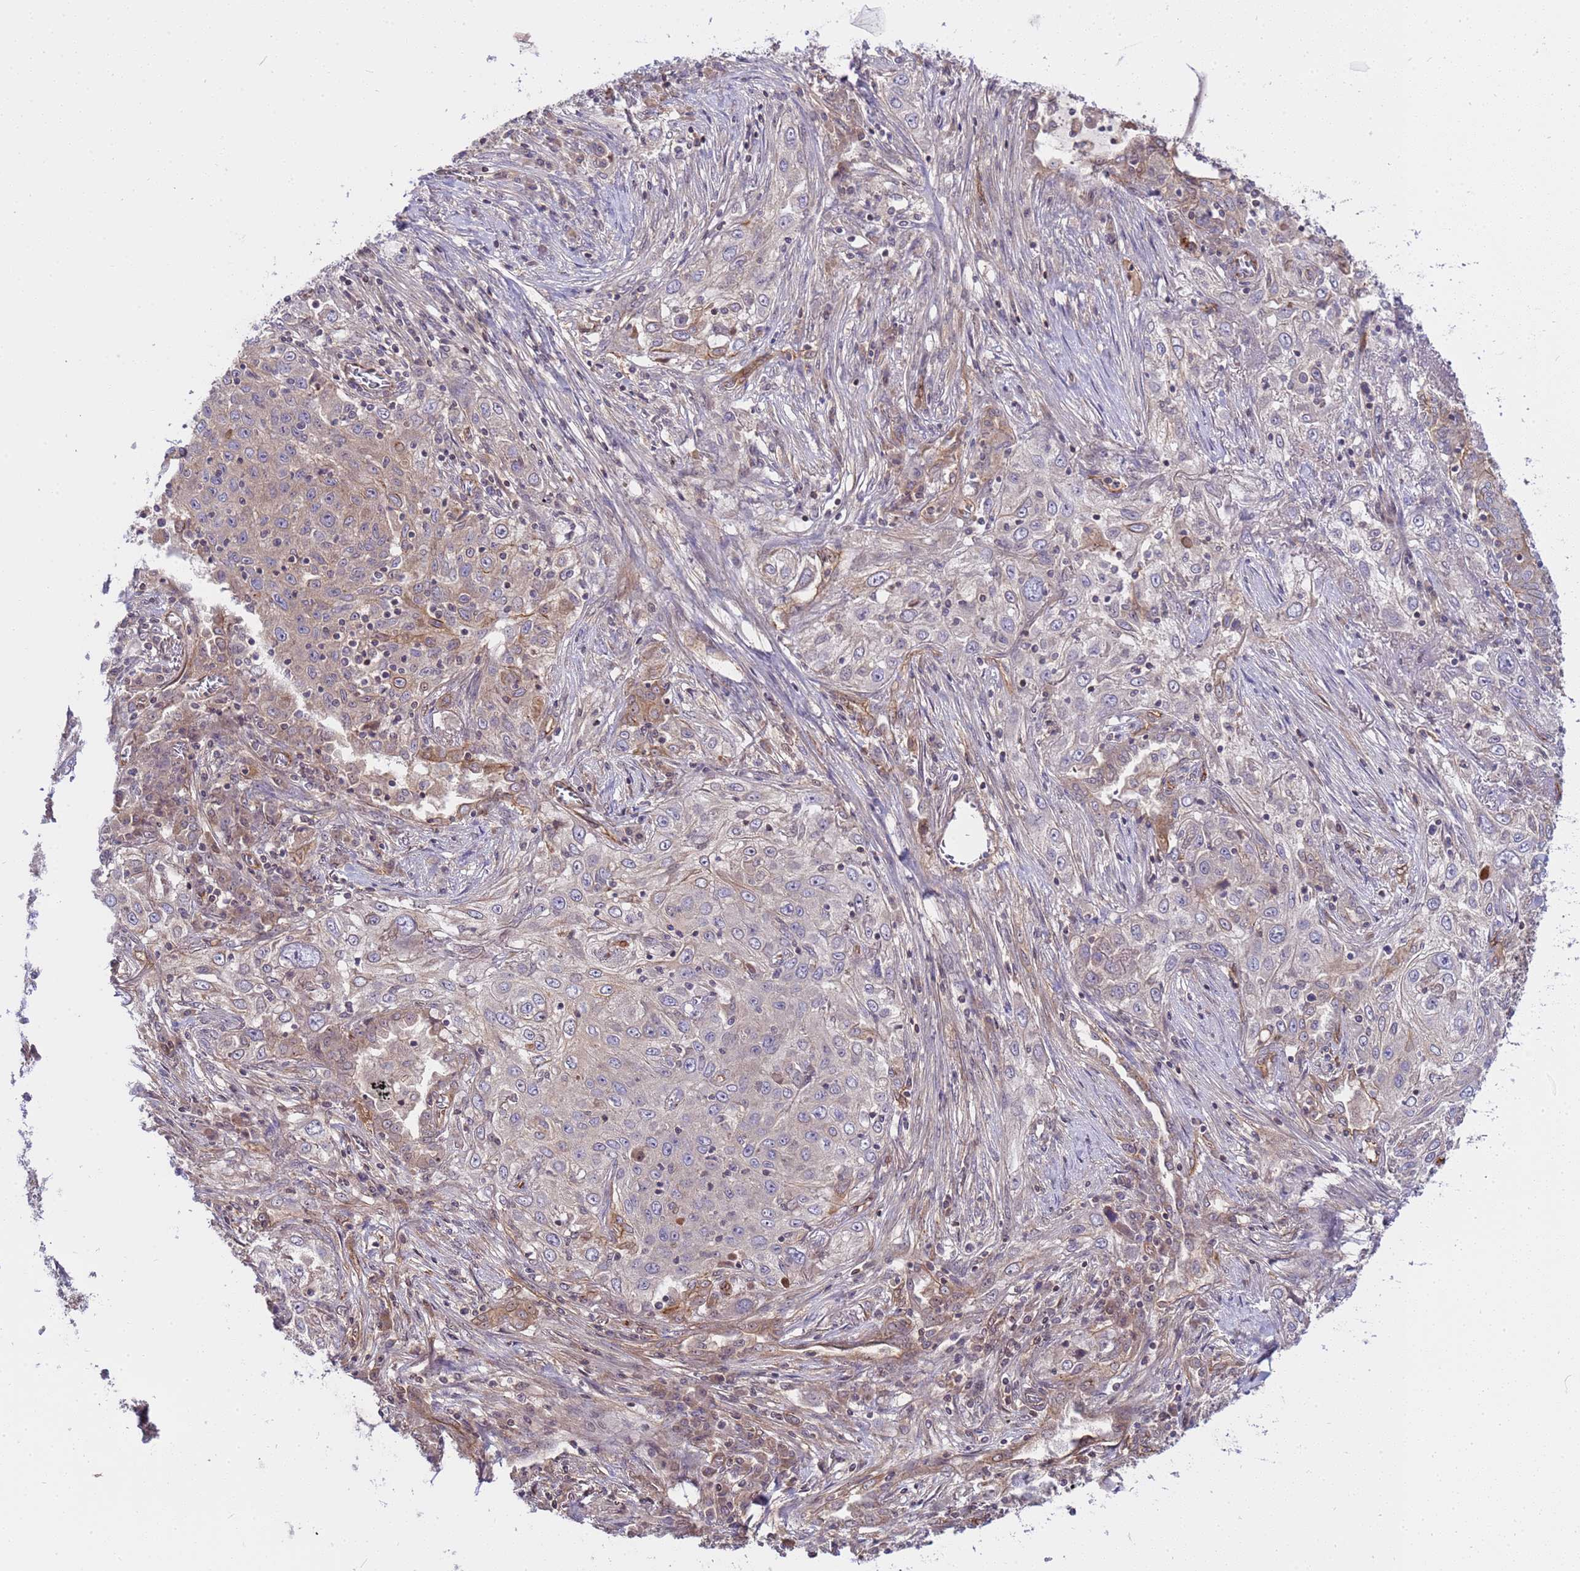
{"staining": {"intensity": "weak", "quantity": "<25%", "location": "cytoplasmic/membranous"}, "tissue": "lung cancer", "cell_type": "Tumor cells", "image_type": "cancer", "snomed": [{"axis": "morphology", "description": "Squamous cell carcinoma, NOS"}, {"axis": "topography", "description": "Lung"}], "caption": "There is no significant expression in tumor cells of lung squamous cell carcinoma. (DAB (3,3'-diaminobenzidine) IHC, high magnification).", "gene": "SMCO3", "patient": {"sex": "female", "age": 69}}